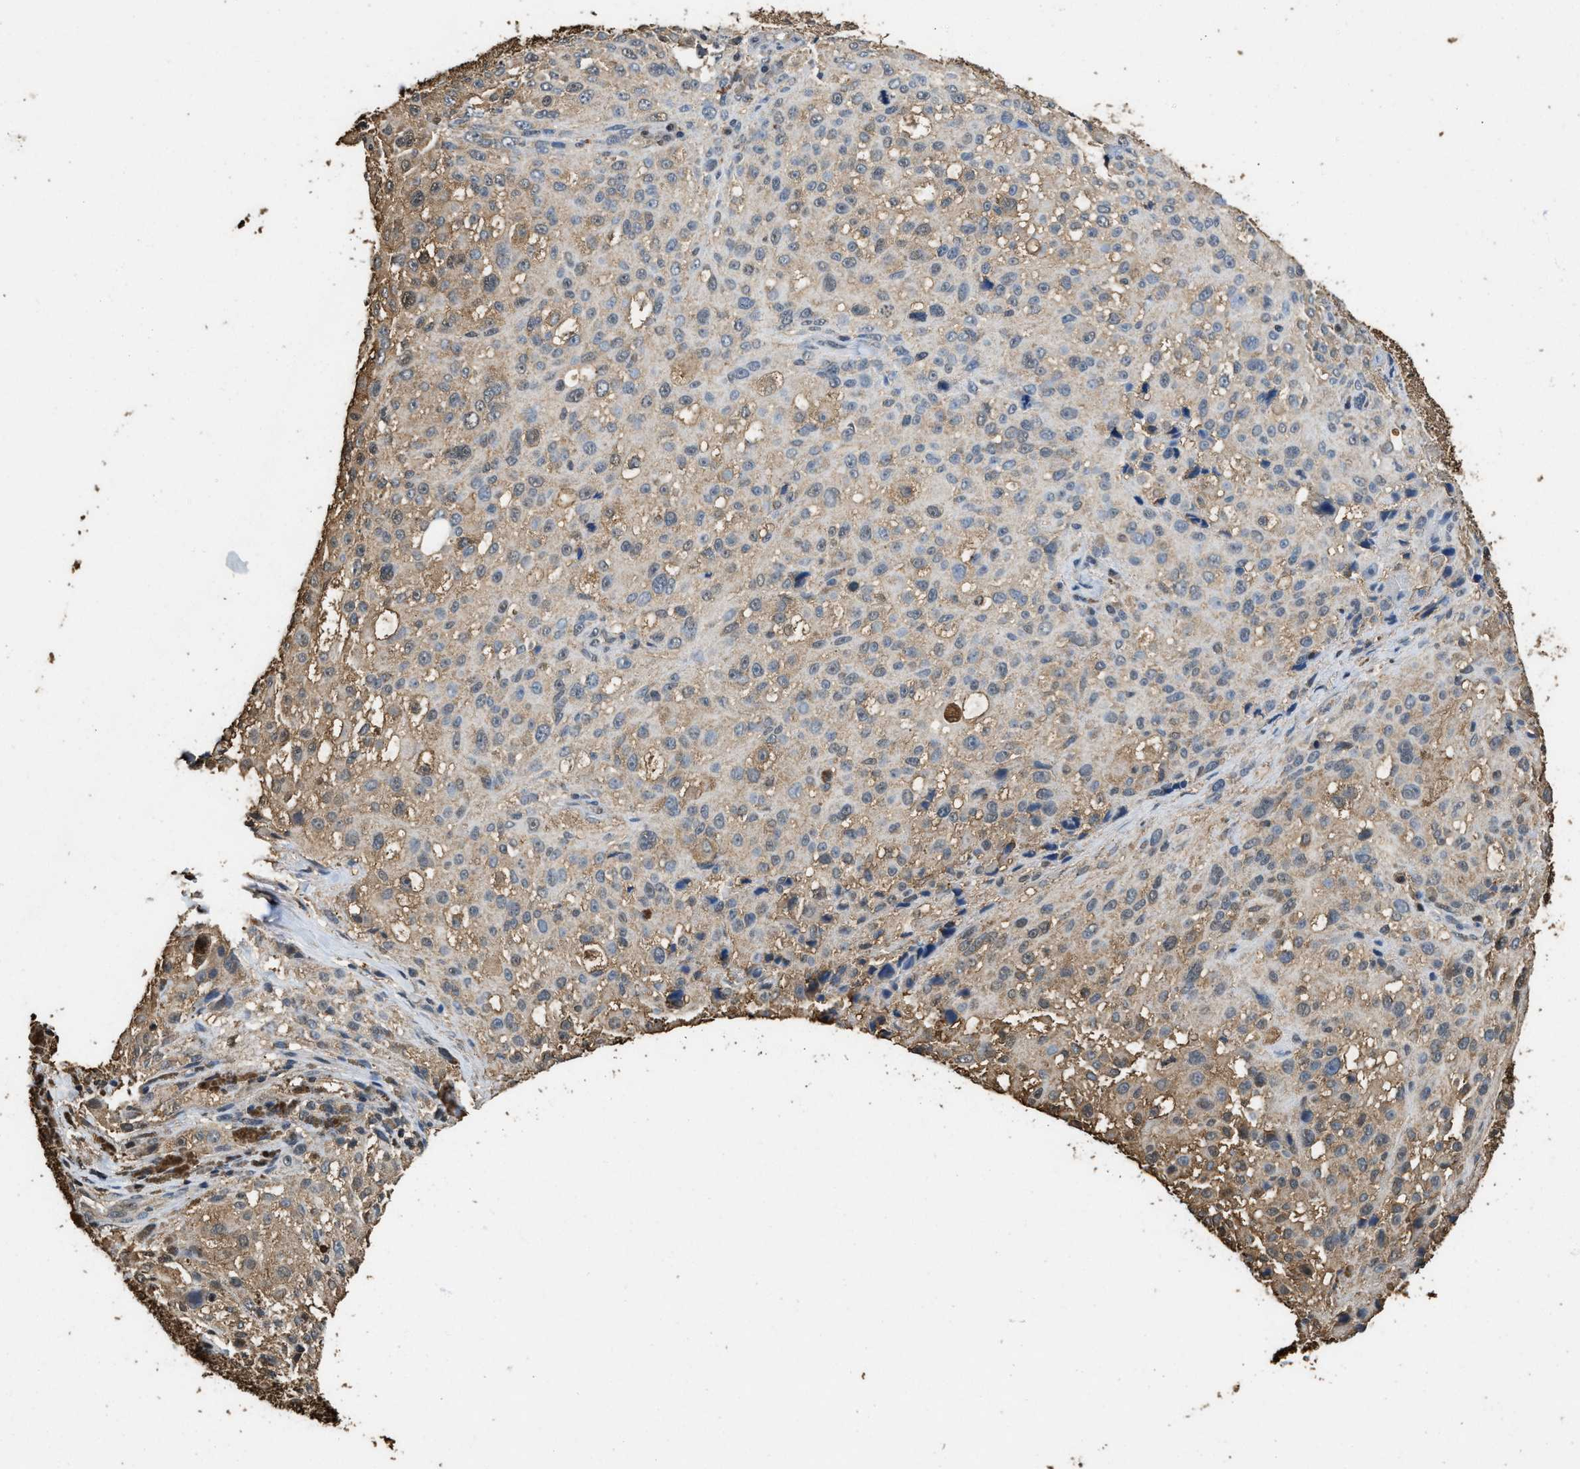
{"staining": {"intensity": "weak", "quantity": ">75%", "location": "cytoplasmic/membranous"}, "tissue": "melanoma", "cell_type": "Tumor cells", "image_type": "cancer", "snomed": [{"axis": "morphology", "description": "Necrosis, NOS"}, {"axis": "morphology", "description": "Malignant melanoma, NOS"}, {"axis": "topography", "description": "Skin"}], "caption": "Weak cytoplasmic/membranous positivity for a protein is identified in approximately >75% of tumor cells of melanoma using immunohistochemistry.", "gene": "GAPDH", "patient": {"sex": "female", "age": 87}}